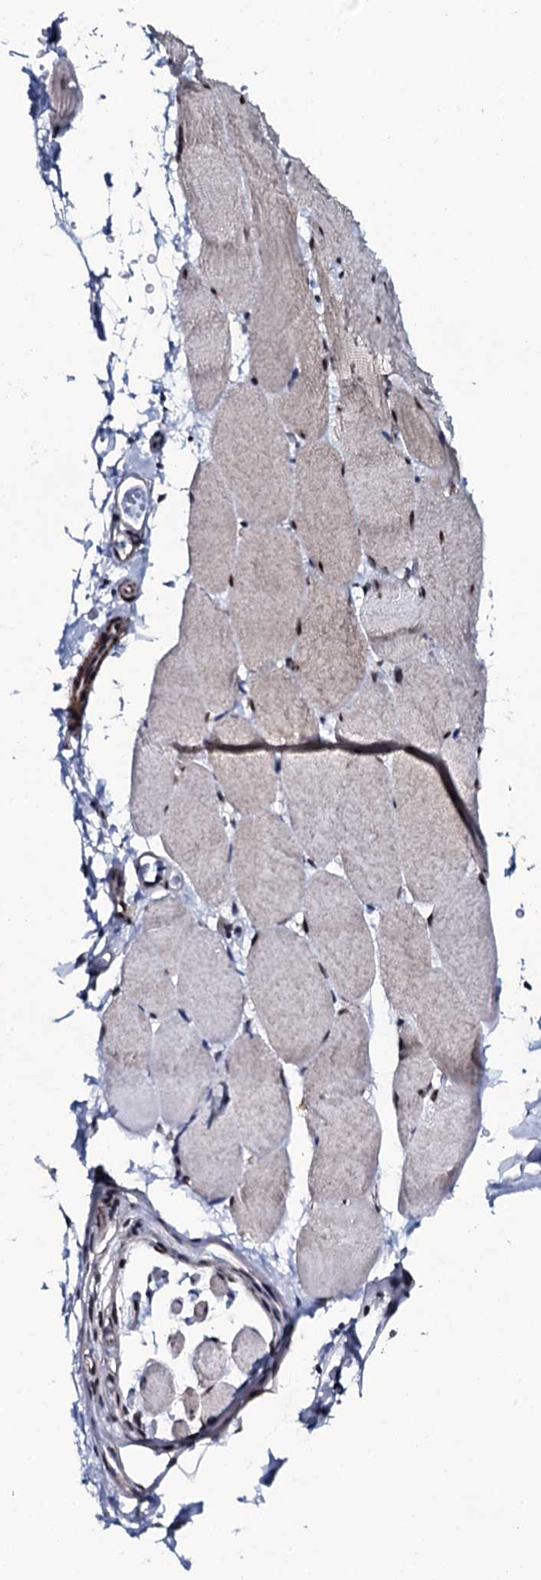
{"staining": {"intensity": "weak", "quantity": "25%-75%", "location": "nuclear"}, "tissue": "skeletal muscle", "cell_type": "Myocytes", "image_type": "normal", "snomed": [{"axis": "morphology", "description": "Normal tissue, NOS"}, {"axis": "topography", "description": "Skeletal muscle"}, {"axis": "topography", "description": "Parathyroid gland"}], "caption": "Immunohistochemistry (DAB) staining of benign human skeletal muscle reveals weak nuclear protein expression in approximately 25%-75% of myocytes. (DAB = brown stain, brightfield microscopy at high magnification).", "gene": "CWC15", "patient": {"sex": "female", "age": 37}}